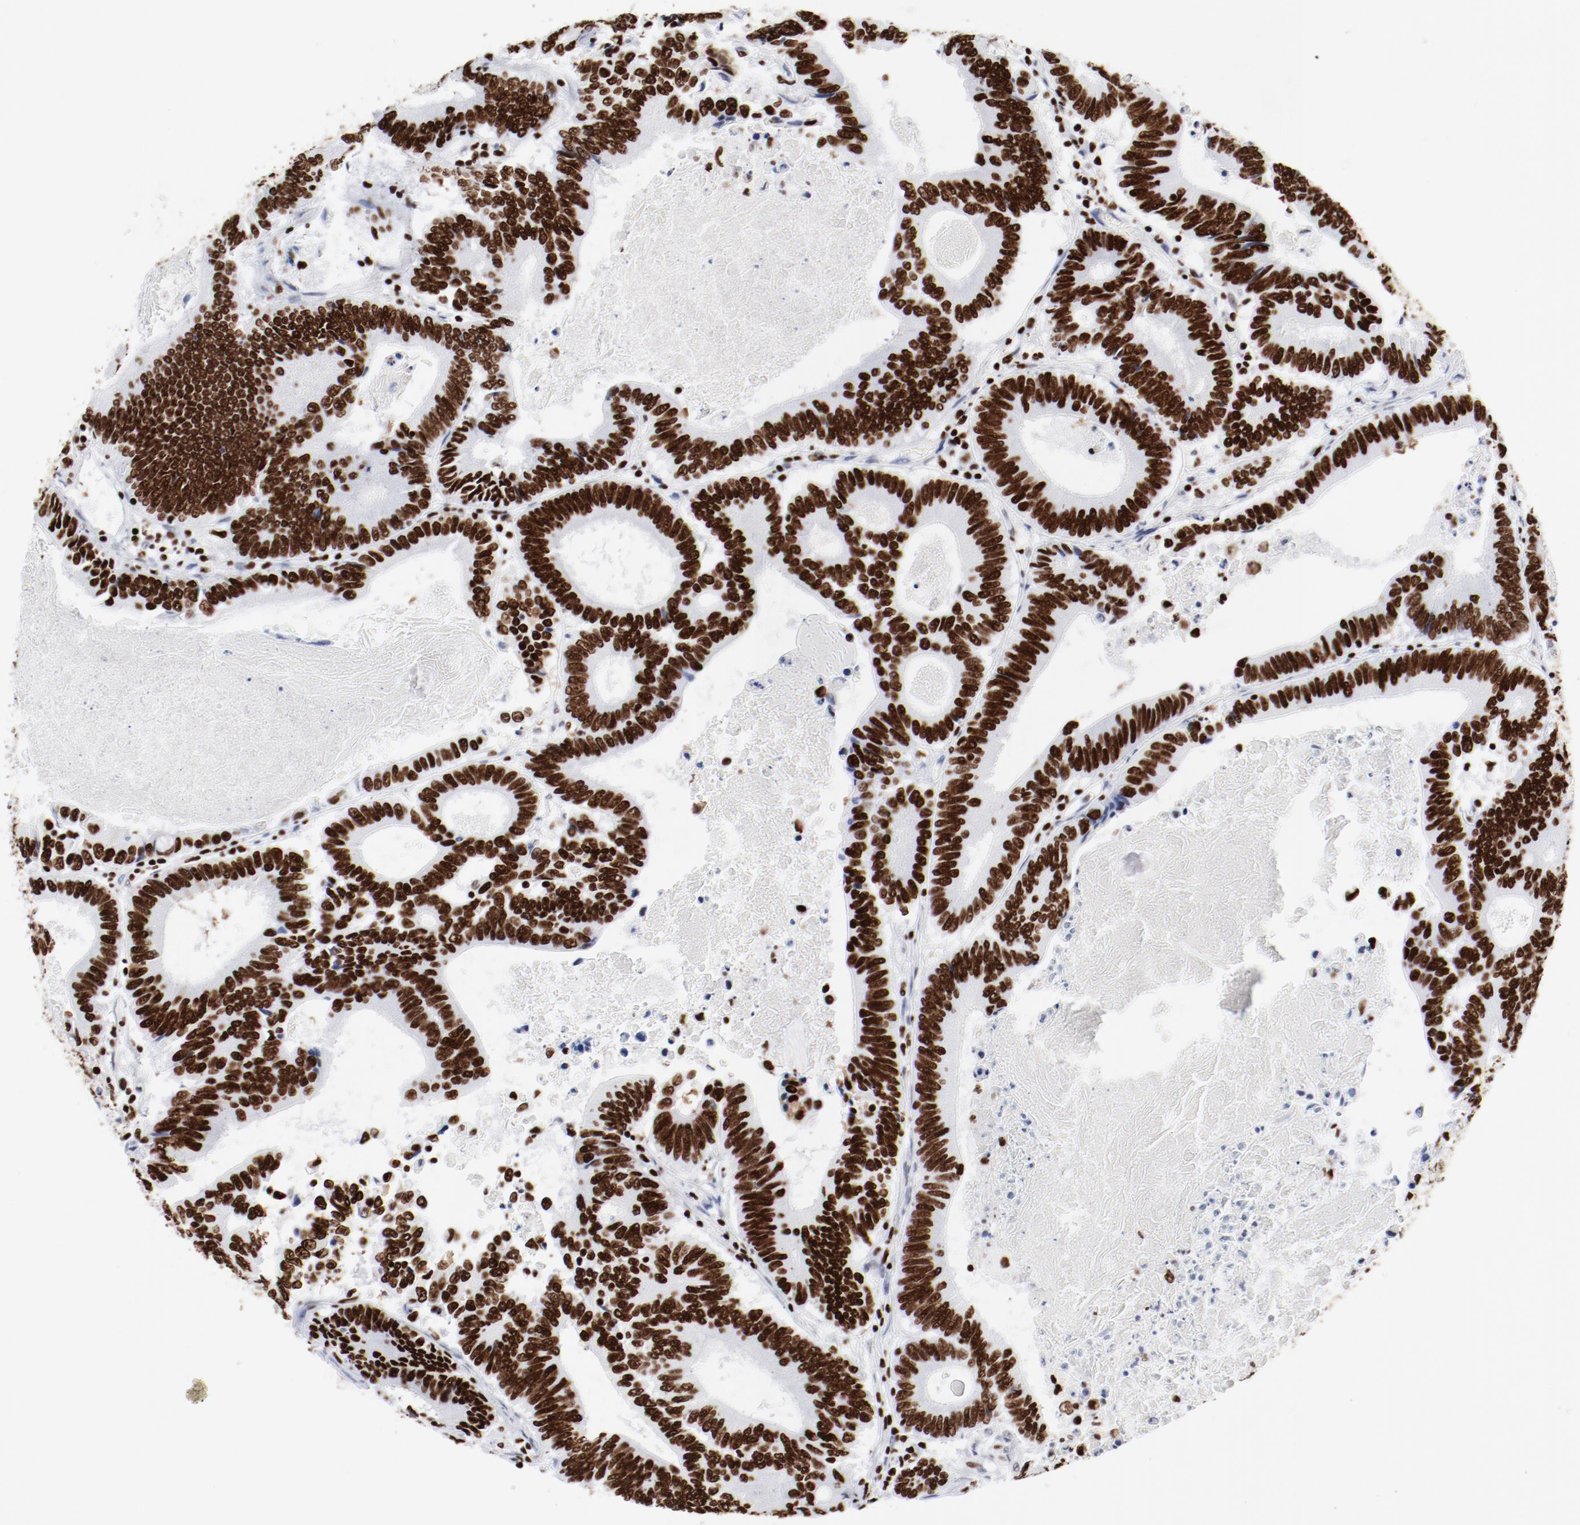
{"staining": {"intensity": "strong", "quantity": ">75%", "location": "nuclear"}, "tissue": "colorectal cancer", "cell_type": "Tumor cells", "image_type": "cancer", "snomed": [{"axis": "morphology", "description": "Adenocarcinoma, NOS"}, {"axis": "topography", "description": "Colon"}], "caption": "Immunohistochemistry (IHC) (DAB (3,3'-diaminobenzidine)) staining of human colorectal cancer reveals strong nuclear protein expression in about >75% of tumor cells.", "gene": "SMARCC2", "patient": {"sex": "female", "age": 78}}